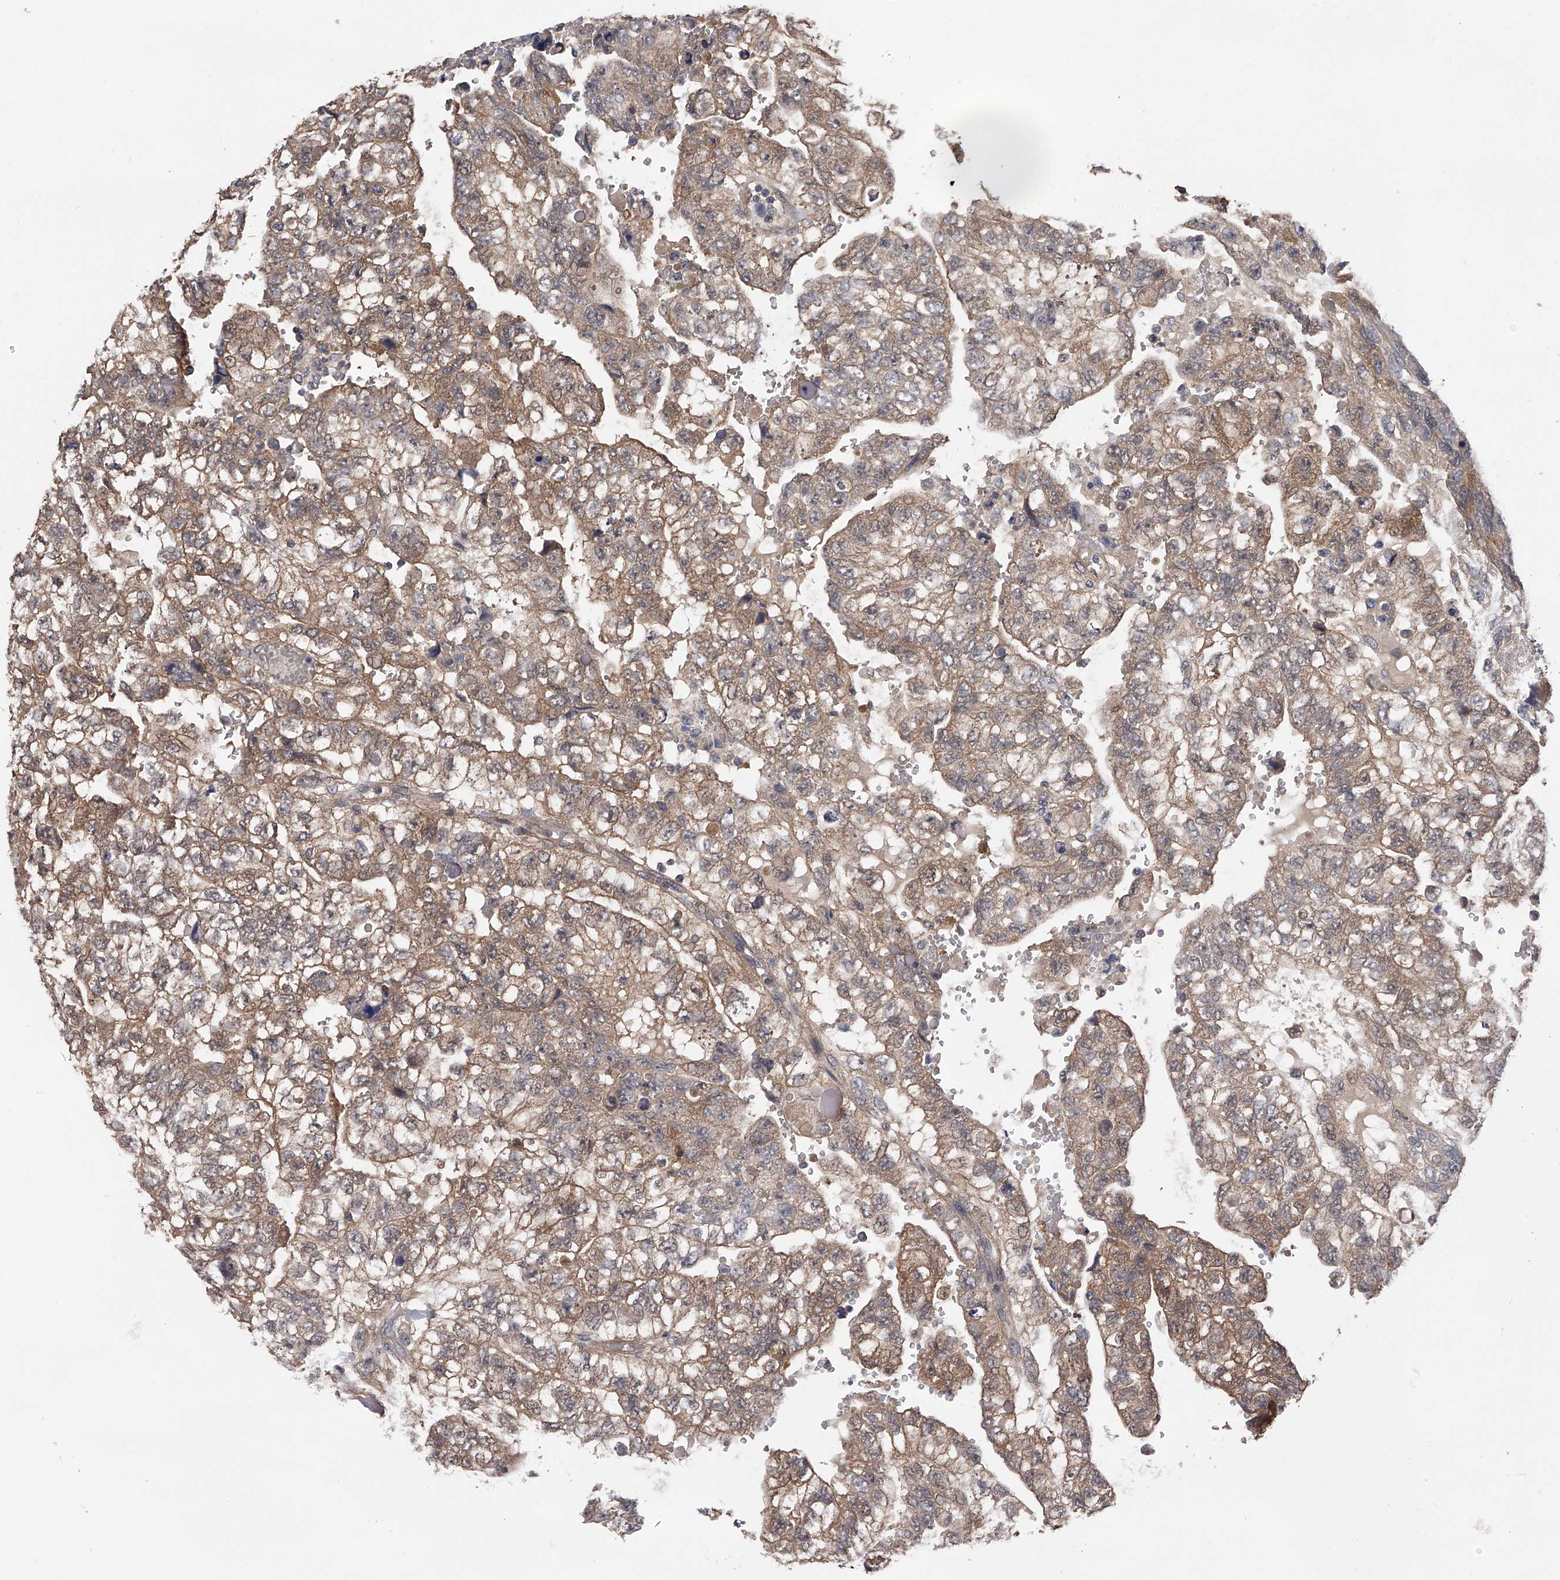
{"staining": {"intensity": "moderate", "quantity": ">75%", "location": "cytoplasmic/membranous"}, "tissue": "testis cancer", "cell_type": "Tumor cells", "image_type": "cancer", "snomed": [{"axis": "morphology", "description": "Carcinoma, Embryonal, NOS"}, {"axis": "topography", "description": "Testis"}], "caption": "Testis cancer (embryonal carcinoma) stained with immunohistochemistry (IHC) displays moderate cytoplasmic/membranous positivity in about >75% of tumor cells.", "gene": "CFAP298", "patient": {"sex": "male", "age": 36}}